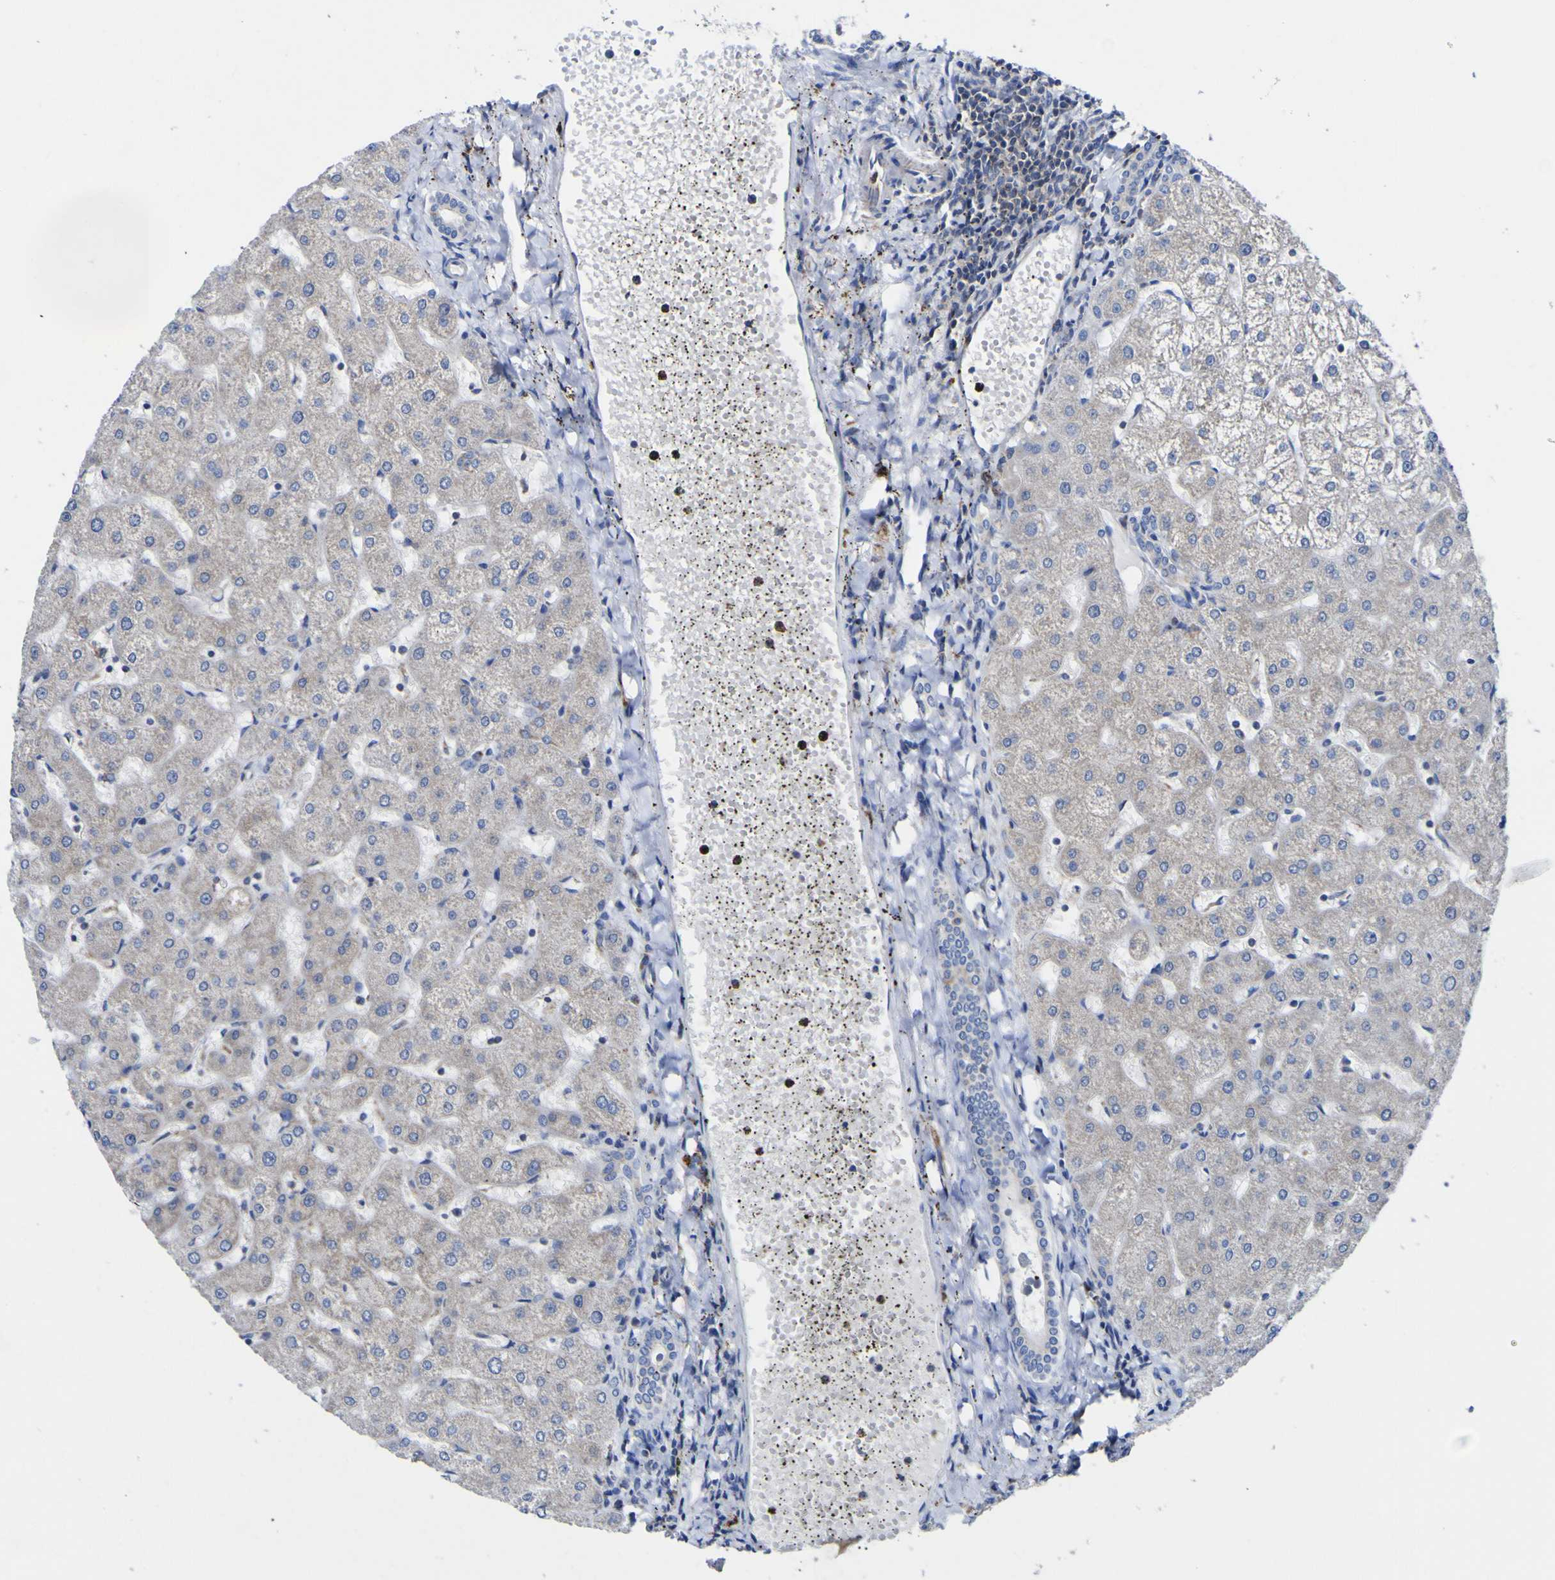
{"staining": {"intensity": "negative", "quantity": "none", "location": "none"}, "tissue": "liver", "cell_type": "Cholangiocytes", "image_type": "normal", "snomed": [{"axis": "morphology", "description": "Normal tissue, NOS"}, {"axis": "topography", "description": "Liver"}], "caption": "Micrograph shows no protein expression in cholangiocytes of benign liver. (Stains: DAB immunohistochemistry (IHC) with hematoxylin counter stain, Microscopy: brightfield microscopy at high magnification).", "gene": "CCDC90B", "patient": {"sex": "male", "age": 67}}